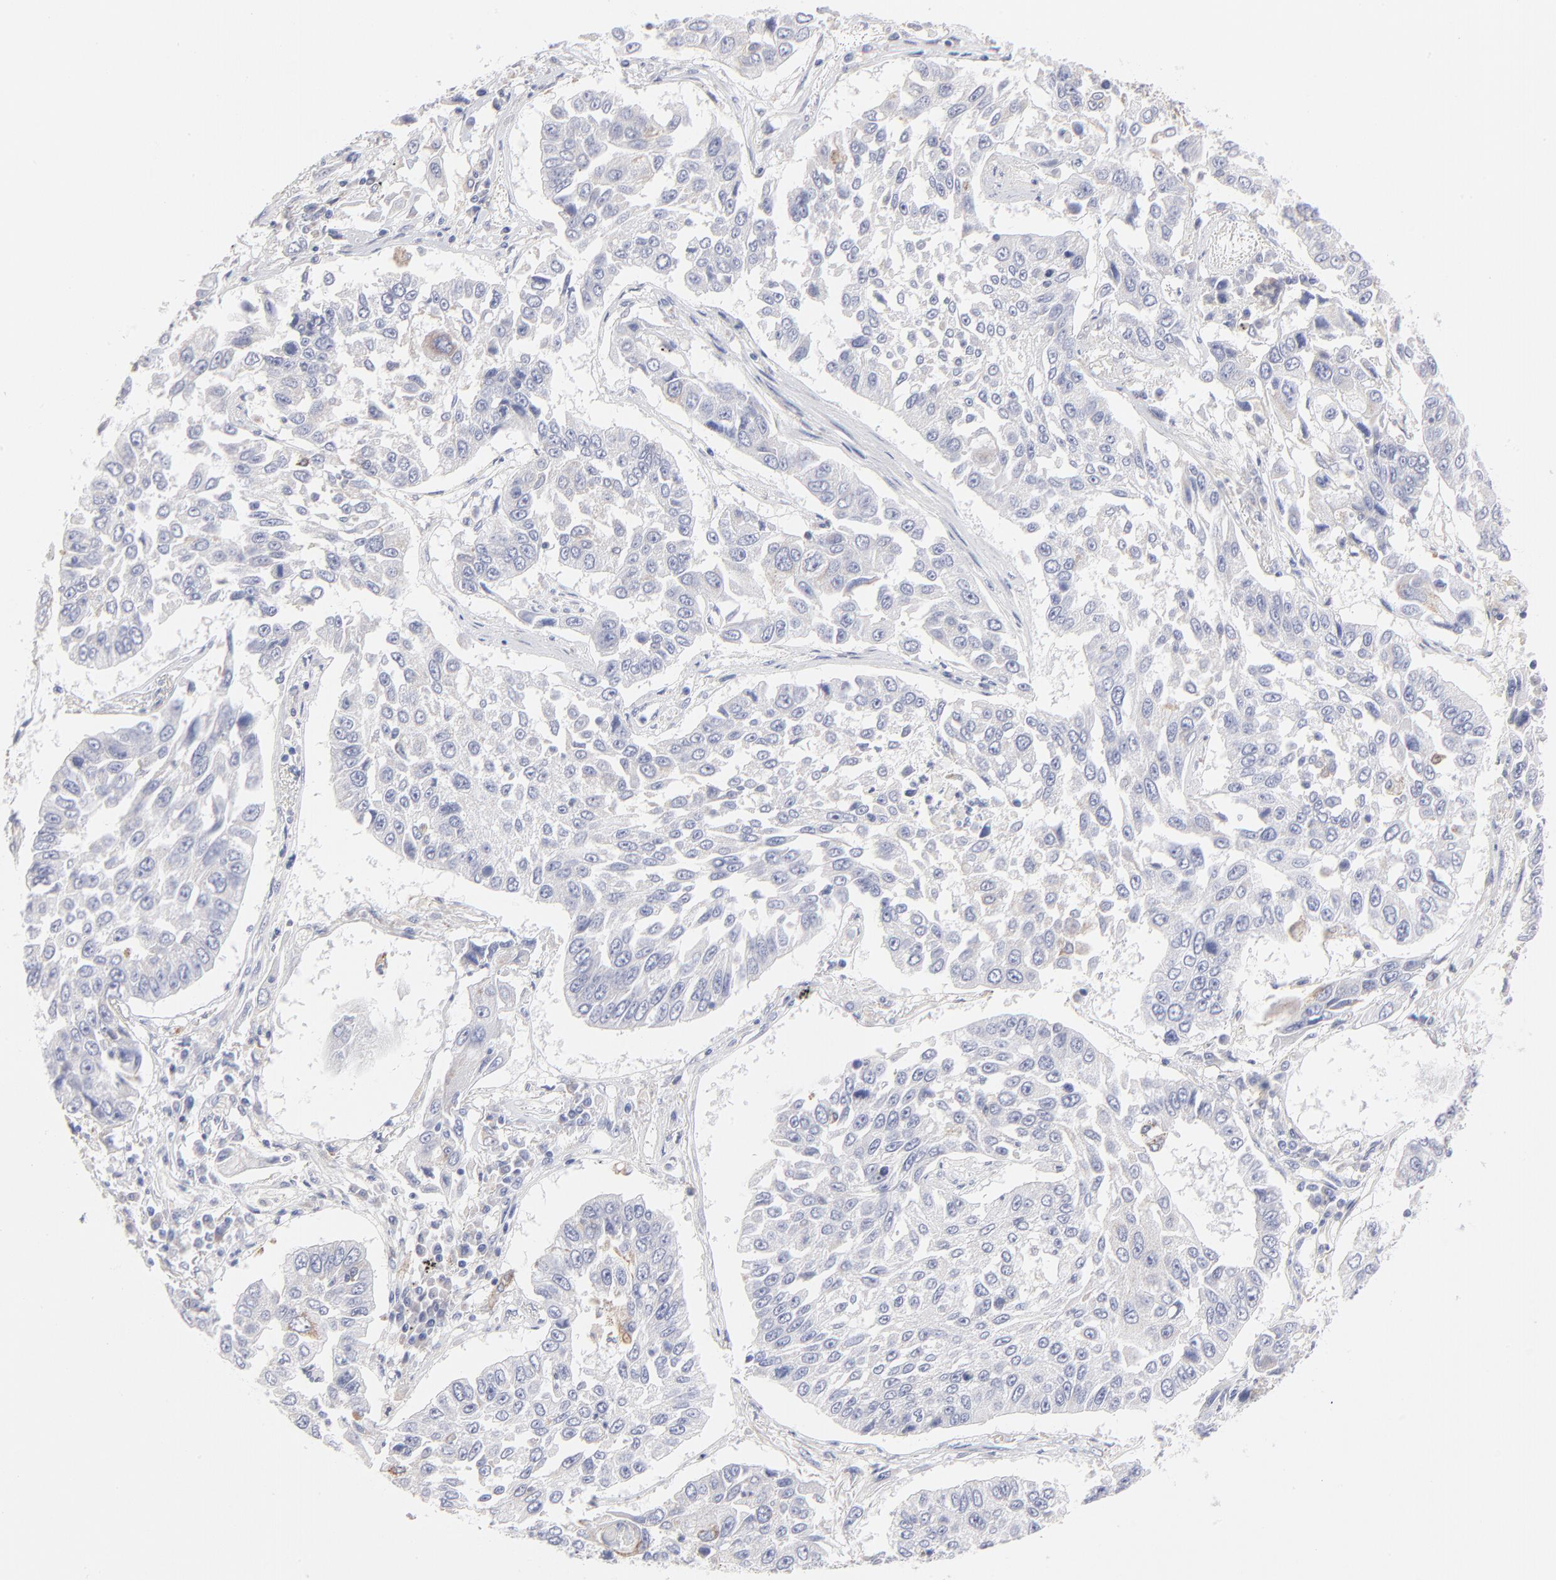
{"staining": {"intensity": "weak", "quantity": "25%-75%", "location": "cytoplasmic/membranous"}, "tissue": "lung cancer", "cell_type": "Tumor cells", "image_type": "cancer", "snomed": [{"axis": "morphology", "description": "Squamous cell carcinoma, NOS"}, {"axis": "topography", "description": "Lung"}], "caption": "The photomicrograph displays staining of lung cancer (squamous cell carcinoma), revealing weak cytoplasmic/membranous protein staining (brown color) within tumor cells.", "gene": "TST", "patient": {"sex": "male", "age": 71}}